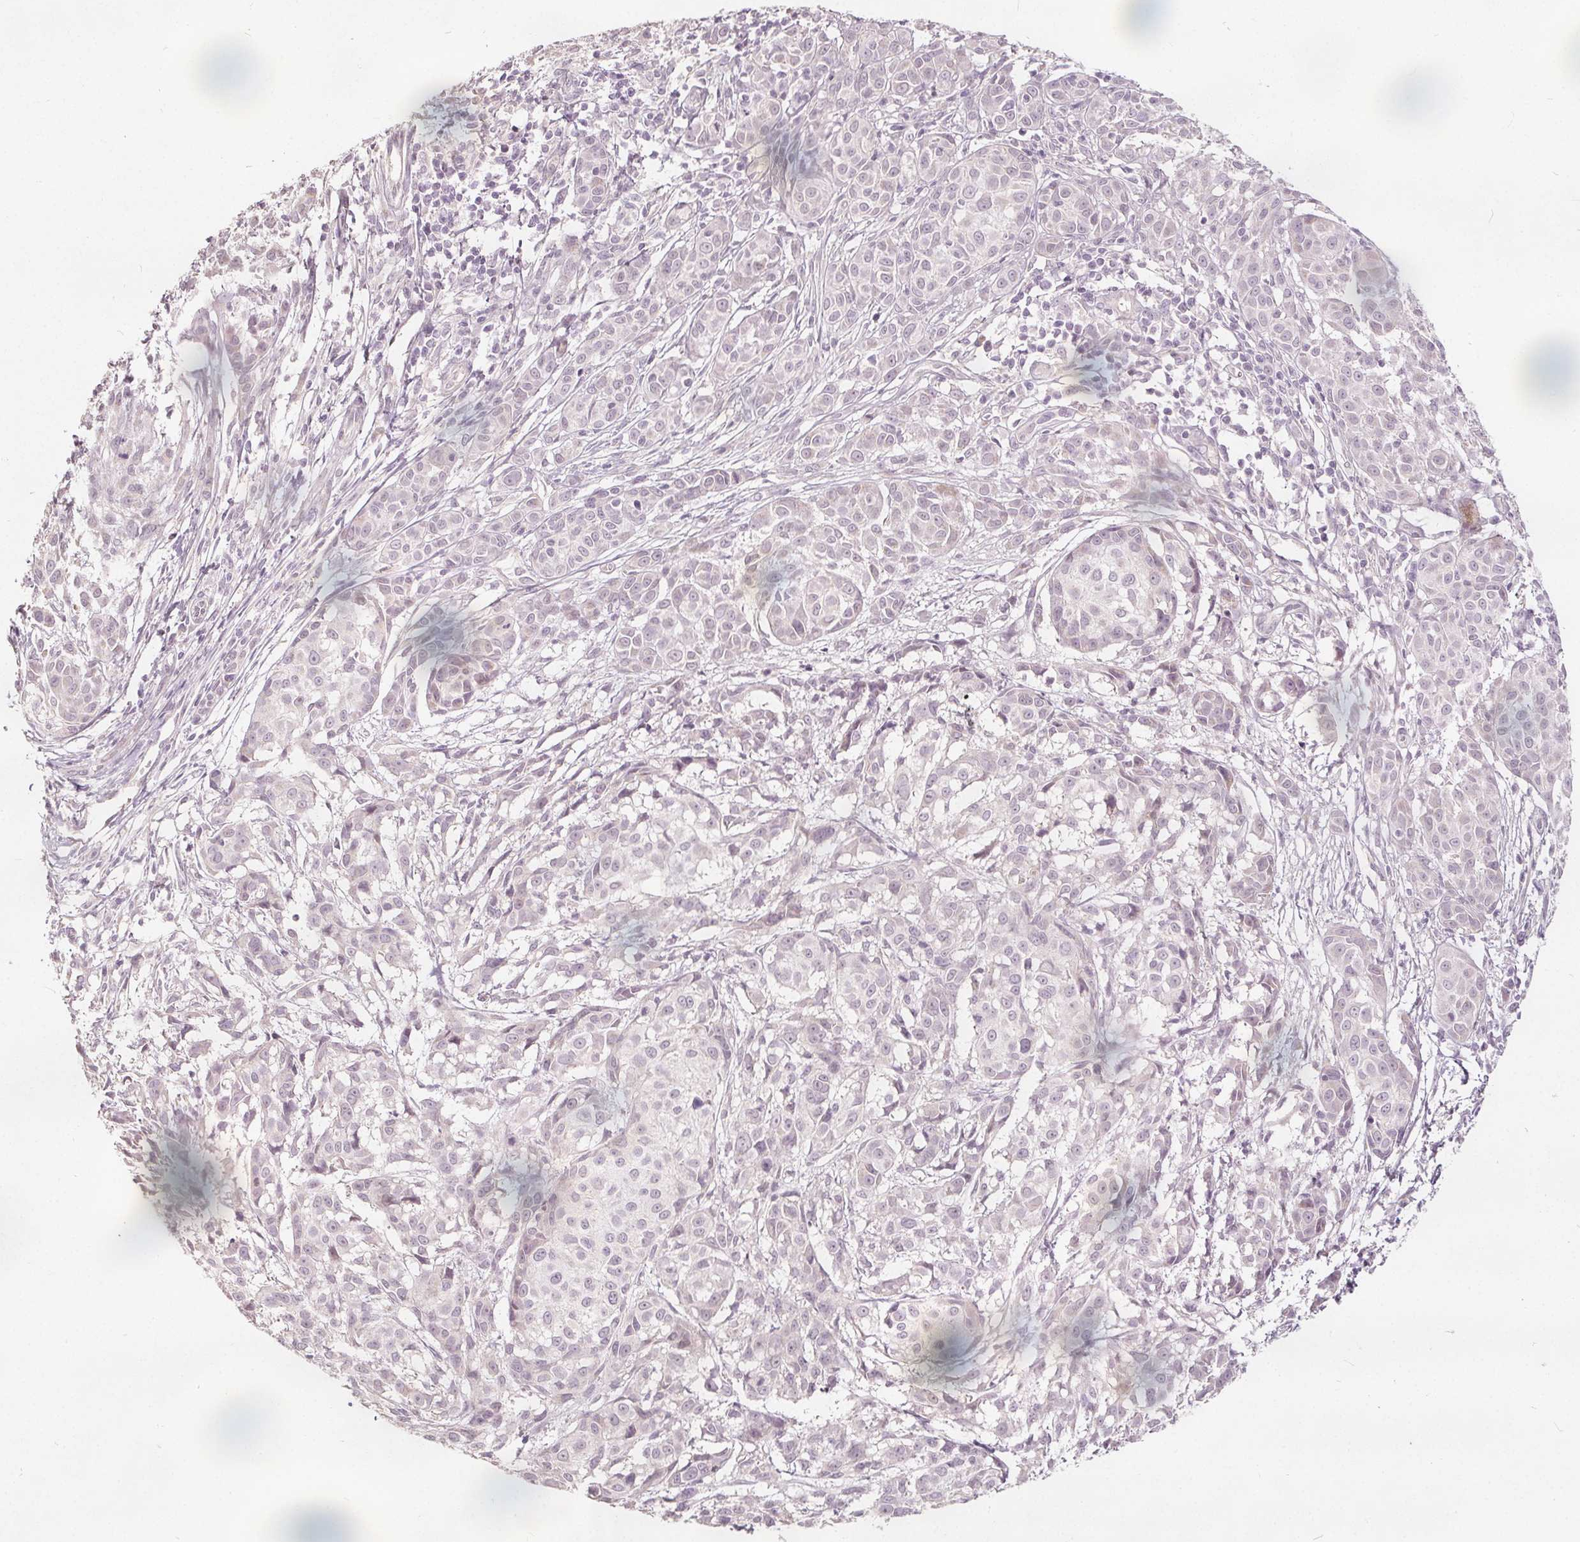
{"staining": {"intensity": "negative", "quantity": "none", "location": "none"}, "tissue": "melanoma", "cell_type": "Tumor cells", "image_type": "cancer", "snomed": [{"axis": "morphology", "description": "Malignant melanoma, NOS"}, {"axis": "topography", "description": "Skin"}], "caption": "Protein analysis of melanoma displays no significant staining in tumor cells. The staining was performed using DAB to visualize the protein expression in brown, while the nuclei were stained in blue with hematoxylin (Magnification: 20x).", "gene": "PTPRT", "patient": {"sex": "male", "age": 48}}